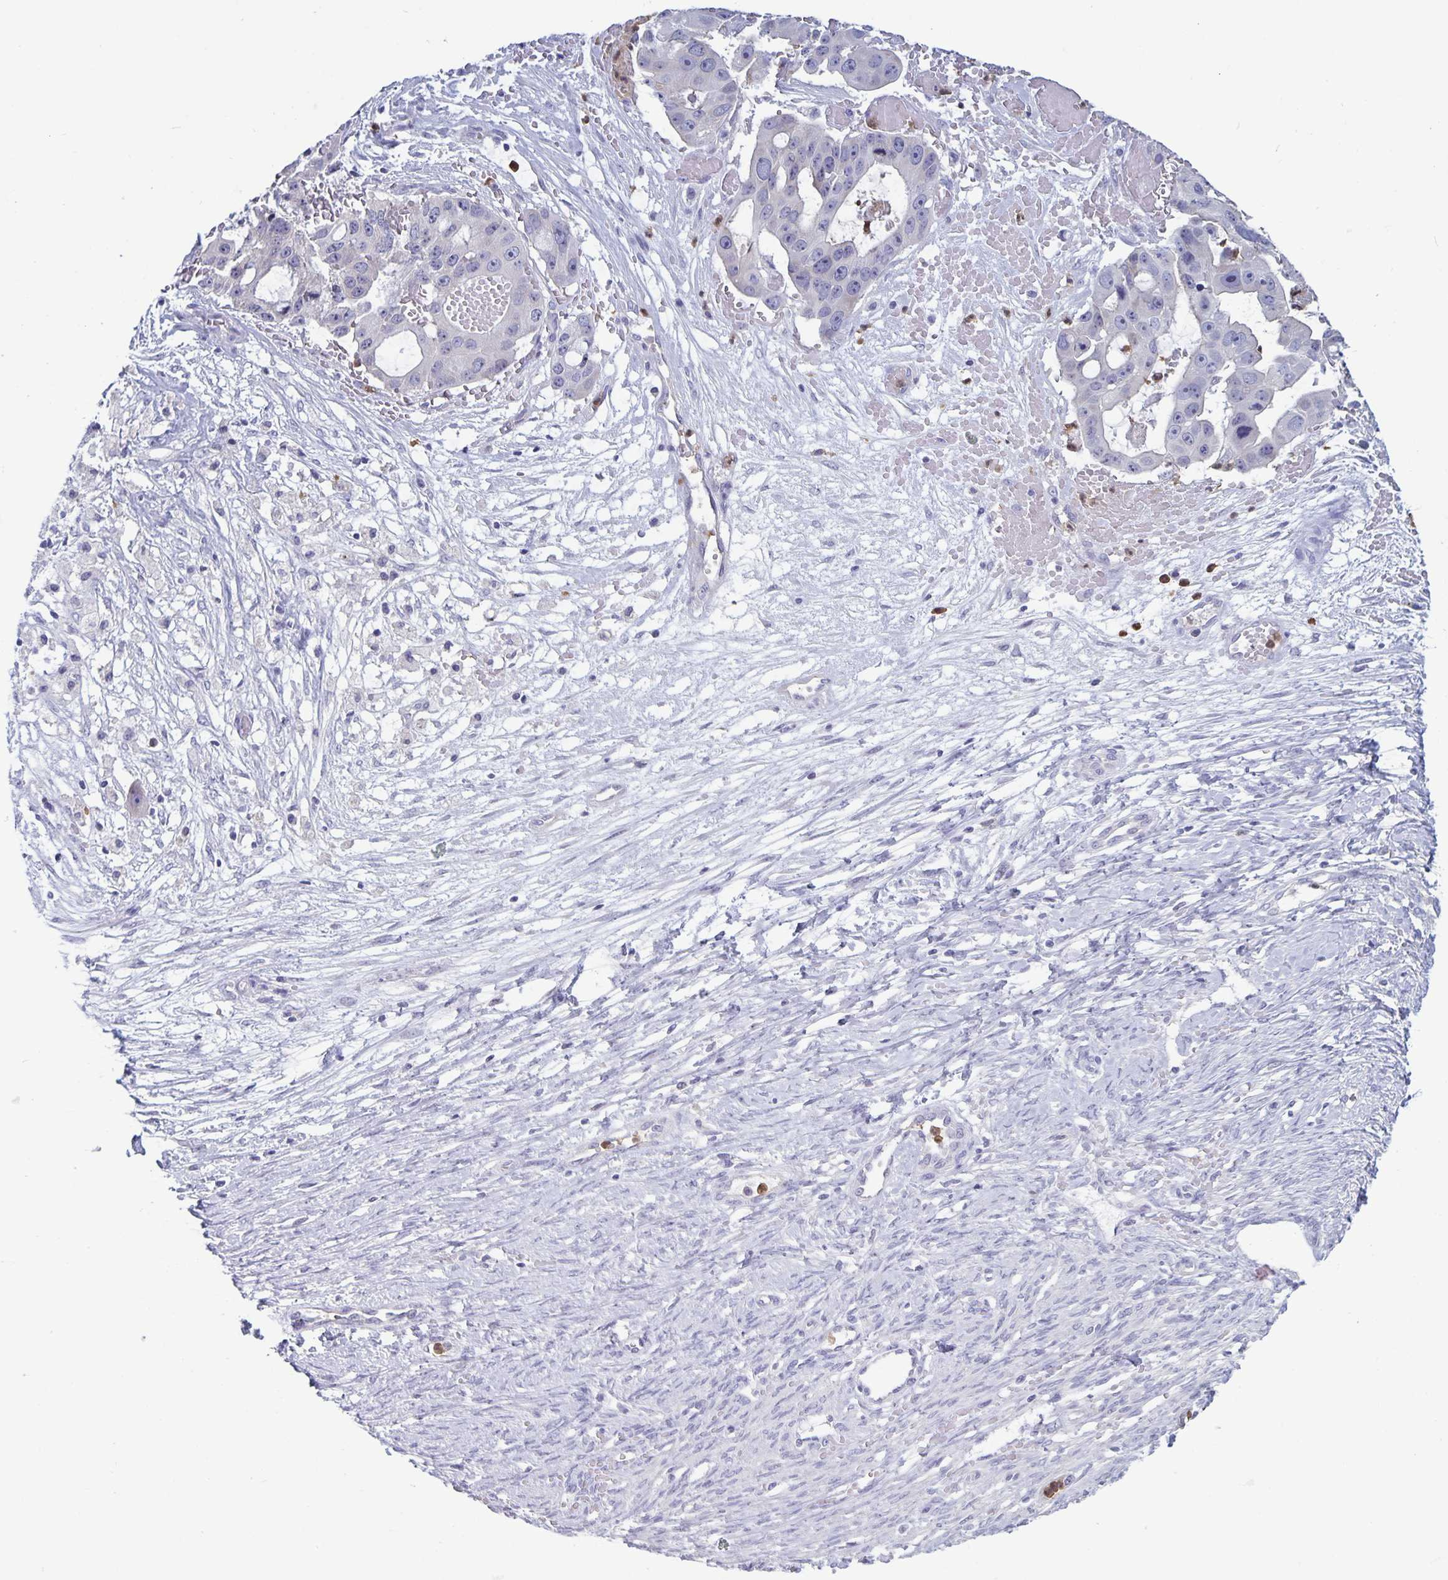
{"staining": {"intensity": "negative", "quantity": "none", "location": "none"}, "tissue": "ovarian cancer", "cell_type": "Tumor cells", "image_type": "cancer", "snomed": [{"axis": "morphology", "description": "Cystadenocarcinoma, serous, NOS"}, {"axis": "topography", "description": "Ovary"}], "caption": "This is an immunohistochemistry (IHC) histopathology image of human serous cystadenocarcinoma (ovarian). There is no staining in tumor cells.", "gene": "PLCB3", "patient": {"sex": "female", "age": 56}}